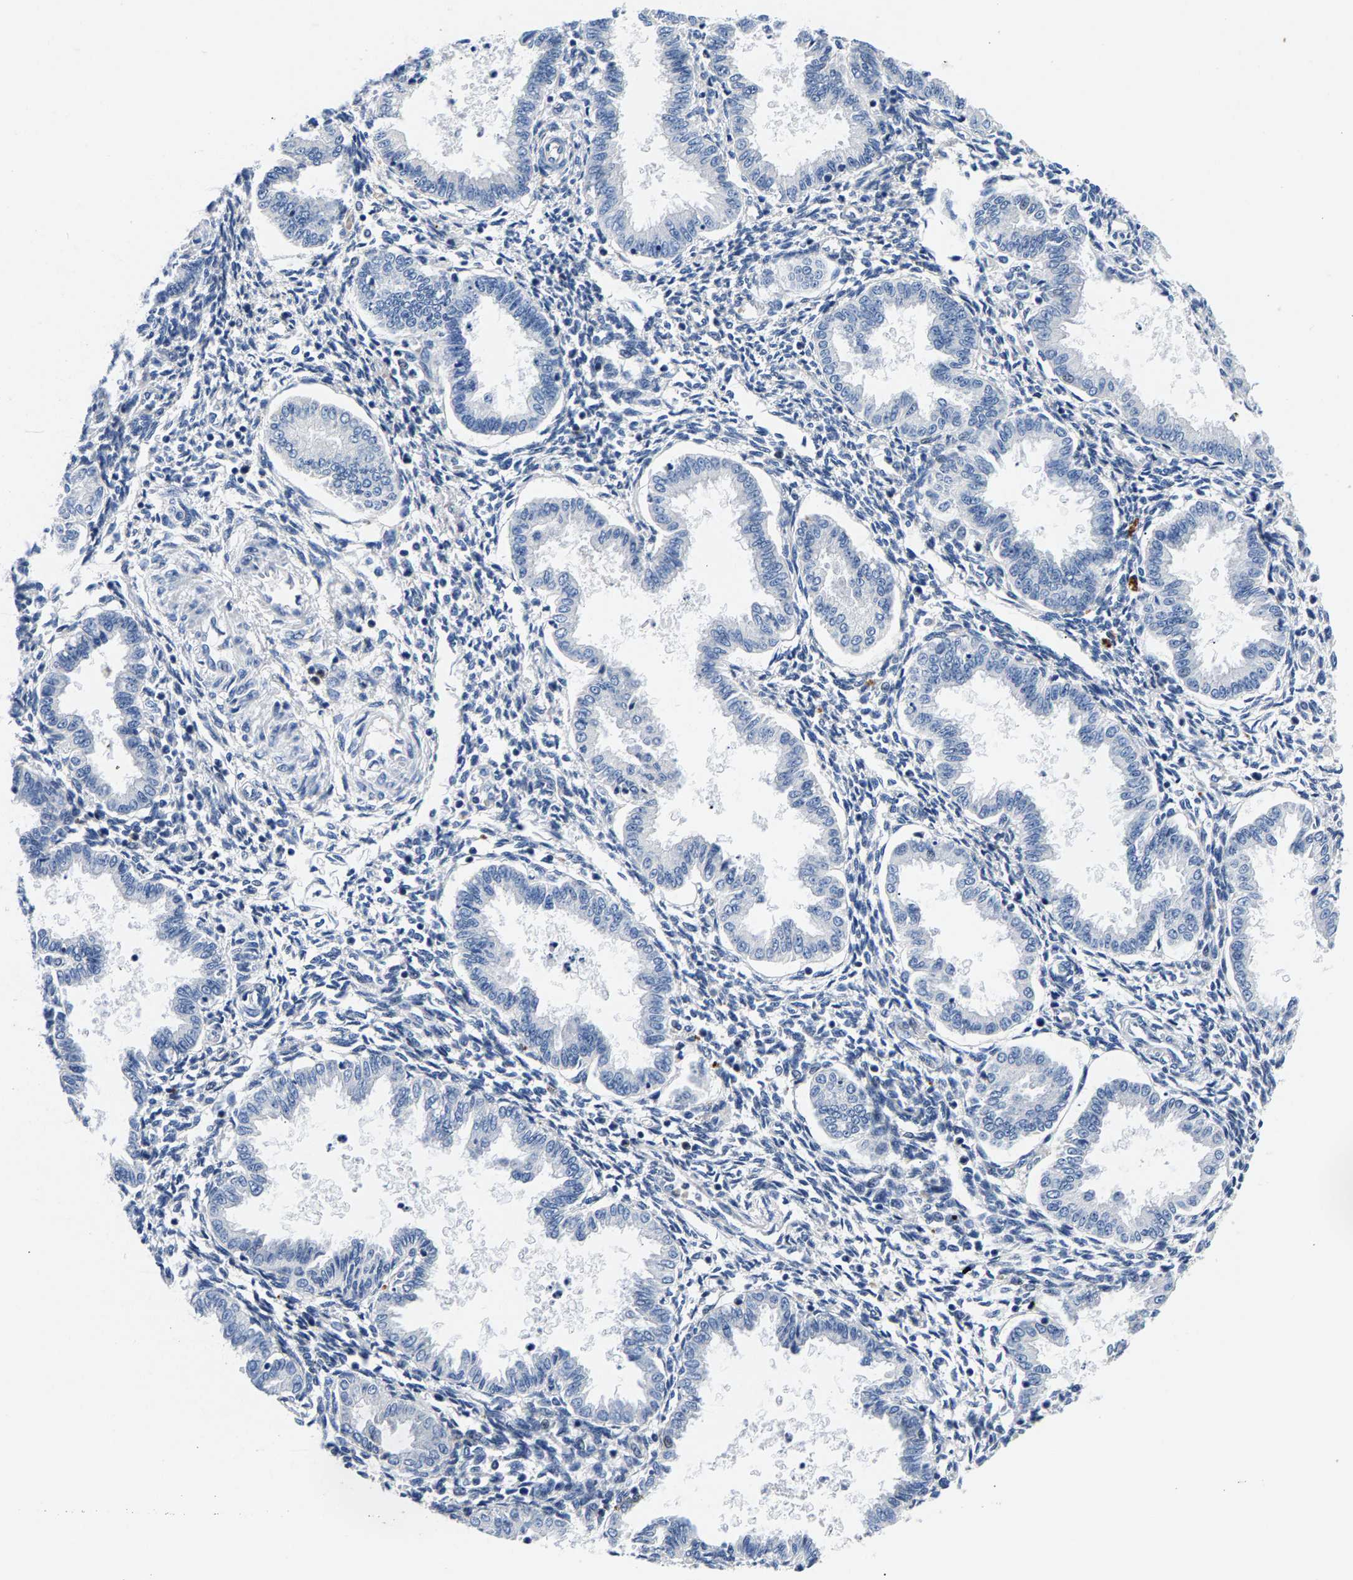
{"staining": {"intensity": "negative", "quantity": "none", "location": "none"}, "tissue": "endometrium", "cell_type": "Cells in endometrial stroma", "image_type": "normal", "snomed": [{"axis": "morphology", "description": "Normal tissue, NOS"}, {"axis": "topography", "description": "Endometrium"}], "caption": "Immunohistochemistry histopathology image of unremarkable human endometrium stained for a protein (brown), which exhibits no expression in cells in endometrial stroma.", "gene": "P2RY4", "patient": {"sex": "female", "age": 33}}